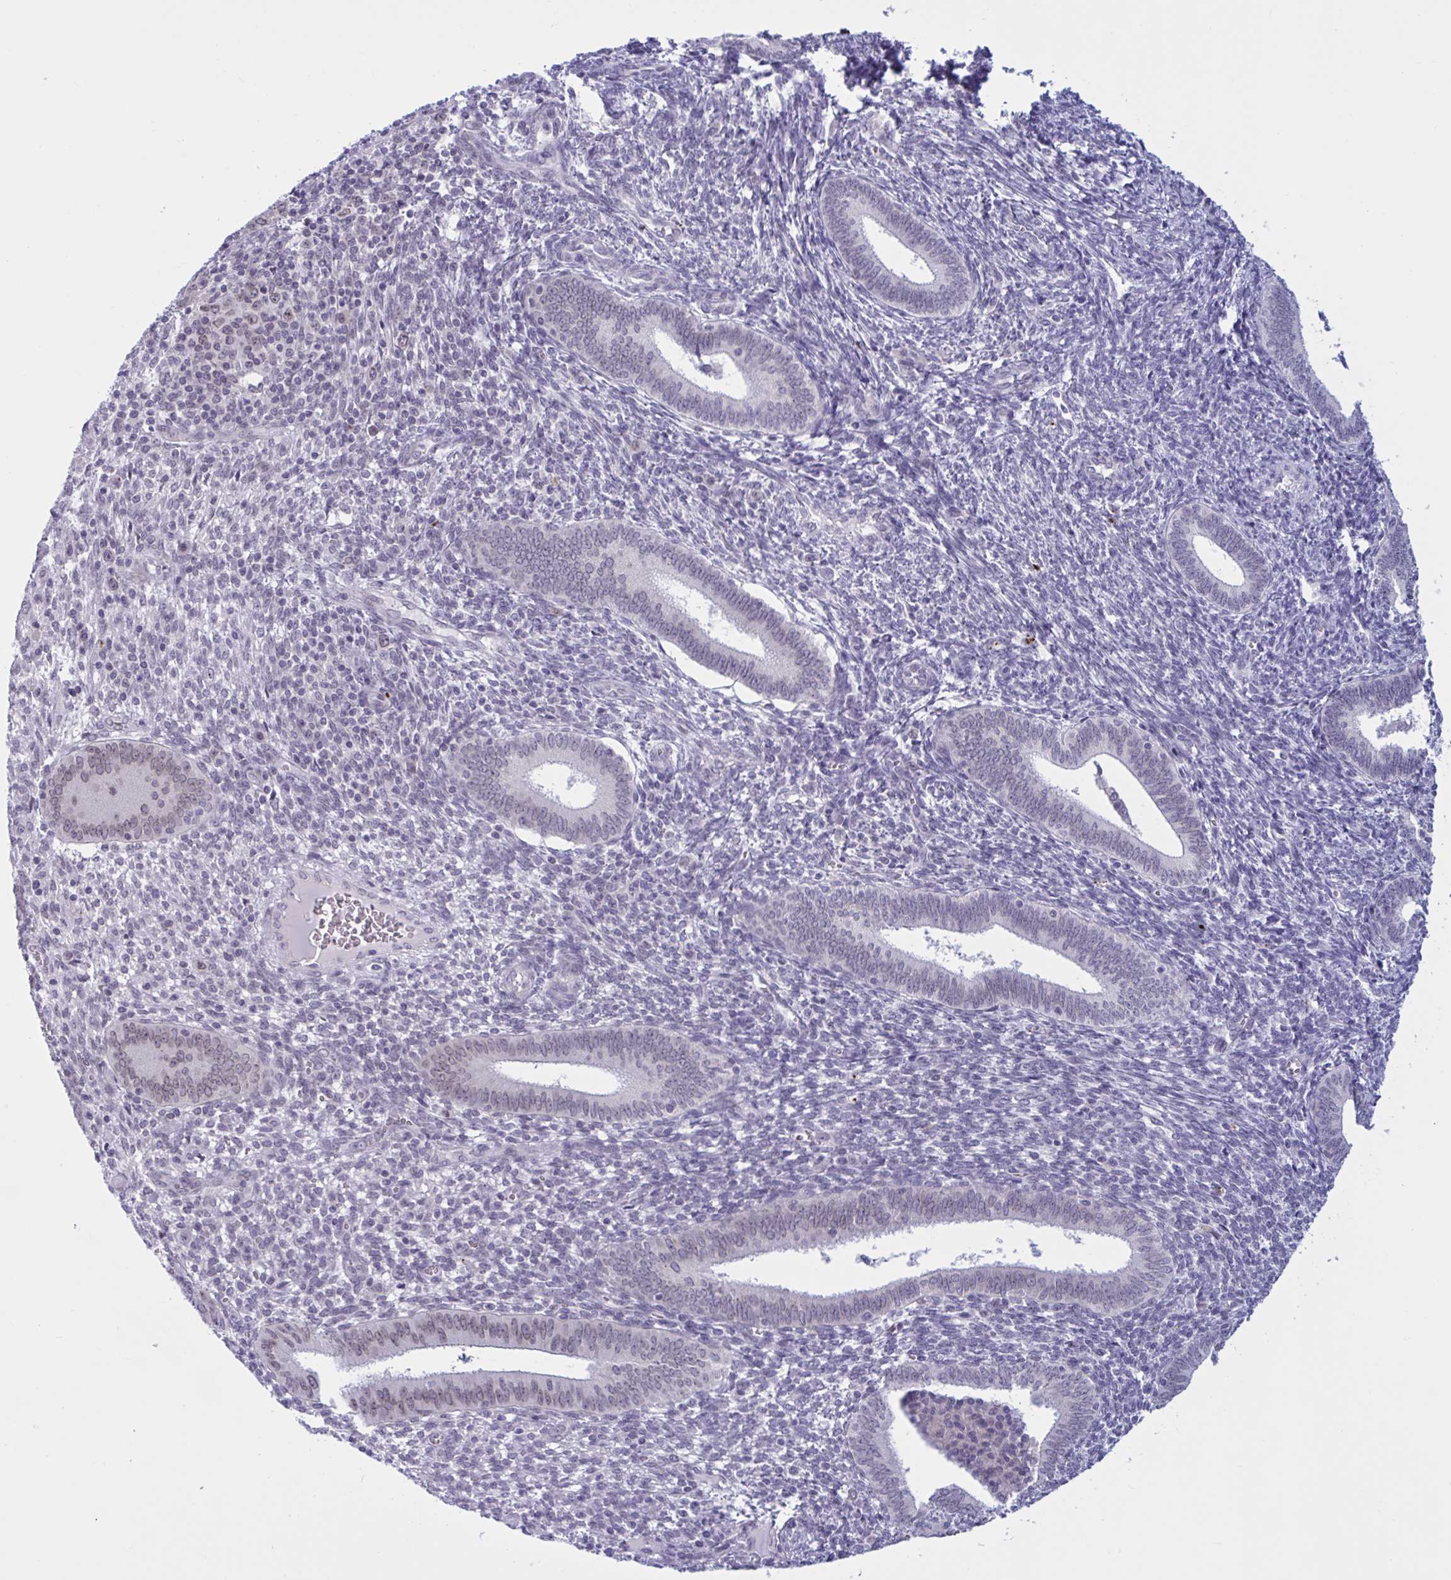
{"staining": {"intensity": "negative", "quantity": "none", "location": "none"}, "tissue": "endometrium", "cell_type": "Cells in endometrial stroma", "image_type": "normal", "snomed": [{"axis": "morphology", "description": "Normal tissue, NOS"}, {"axis": "topography", "description": "Endometrium"}], "caption": "DAB immunohistochemical staining of normal human endometrium exhibits no significant expression in cells in endometrial stroma. (DAB IHC, high magnification).", "gene": "DOCK11", "patient": {"sex": "female", "age": 41}}